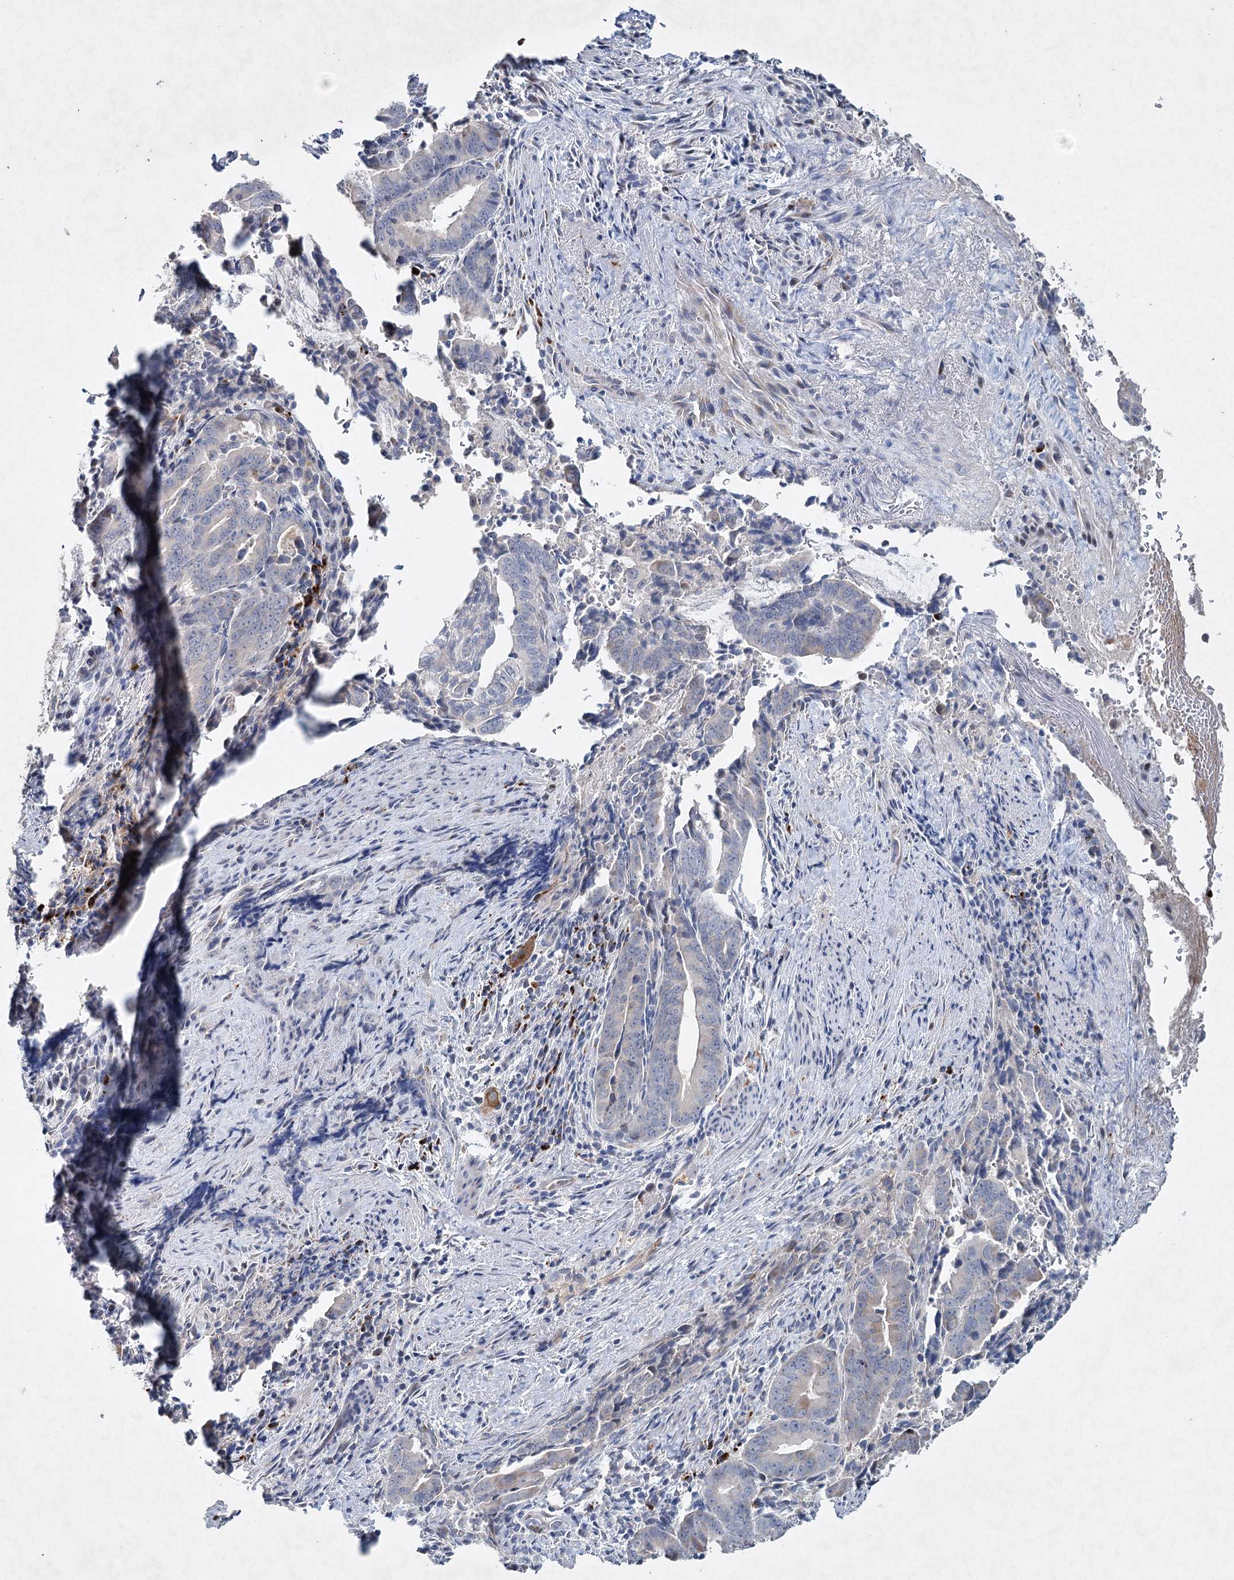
{"staining": {"intensity": "weak", "quantity": "25%-75%", "location": "cytoplasmic/membranous"}, "tissue": "pancreatic cancer", "cell_type": "Tumor cells", "image_type": "cancer", "snomed": [{"axis": "morphology", "description": "Adenocarcinoma, NOS"}, {"axis": "topography", "description": "Pancreas"}], "caption": "Brown immunohistochemical staining in pancreatic adenocarcinoma displays weak cytoplasmic/membranous expression in approximately 25%-75% of tumor cells. The staining is performed using DAB (3,3'-diaminobenzidine) brown chromogen to label protein expression. The nuclei are counter-stained blue using hematoxylin.", "gene": "RFX6", "patient": {"sex": "female", "age": 63}}